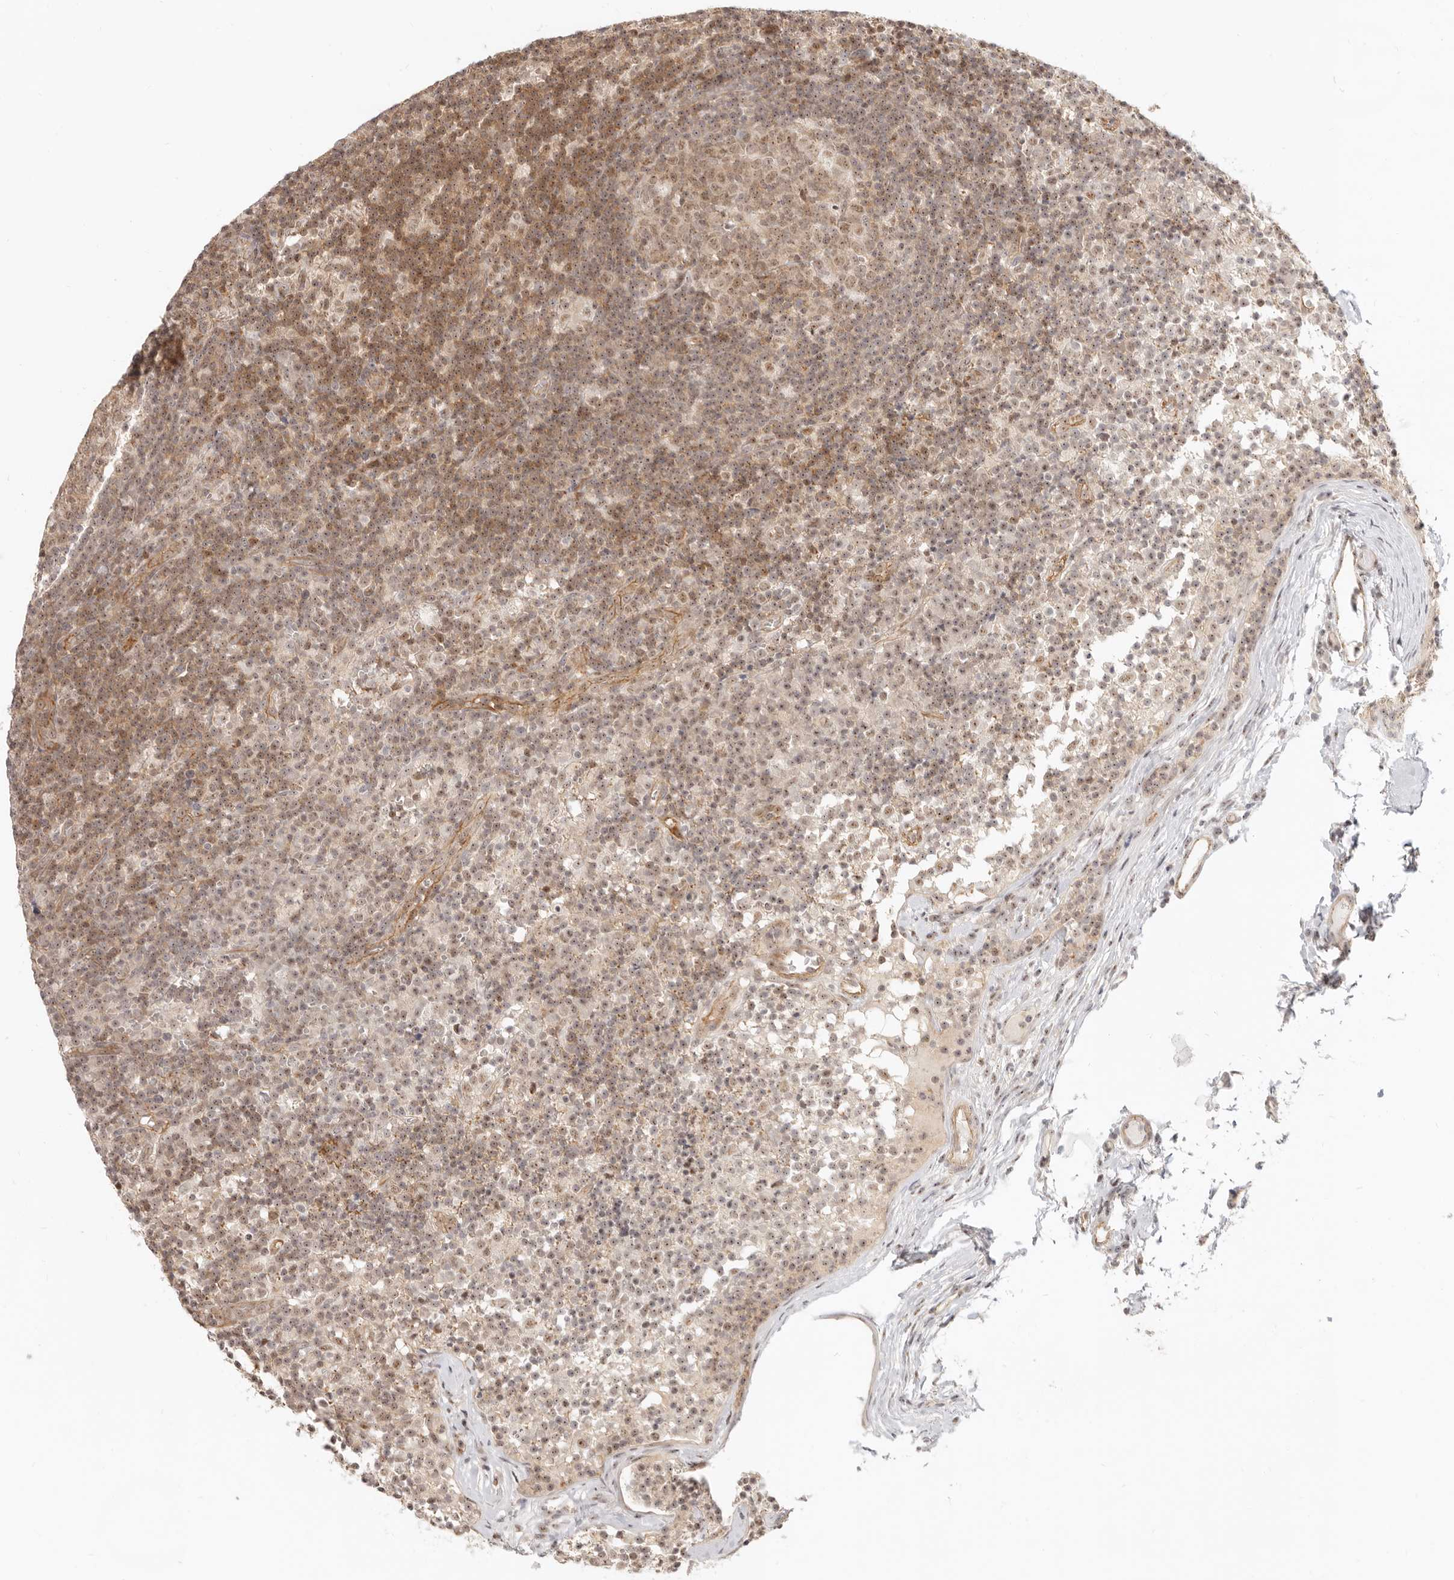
{"staining": {"intensity": "moderate", "quantity": ">75%", "location": "nuclear"}, "tissue": "lymph node", "cell_type": "Germinal center cells", "image_type": "normal", "snomed": [{"axis": "morphology", "description": "Normal tissue, NOS"}, {"axis": "morphology", "description": "Inflammation, NOS"}, {"axis": "topography", "description": "Lymph node"}], "caption": "Brown immunohistochemical staining in normal human lymph node shows moderate nuclear staining in approximately >75% of germinal center cells.", "gene": "BAP1", "patient": {"sex": "male", "age": 55}}